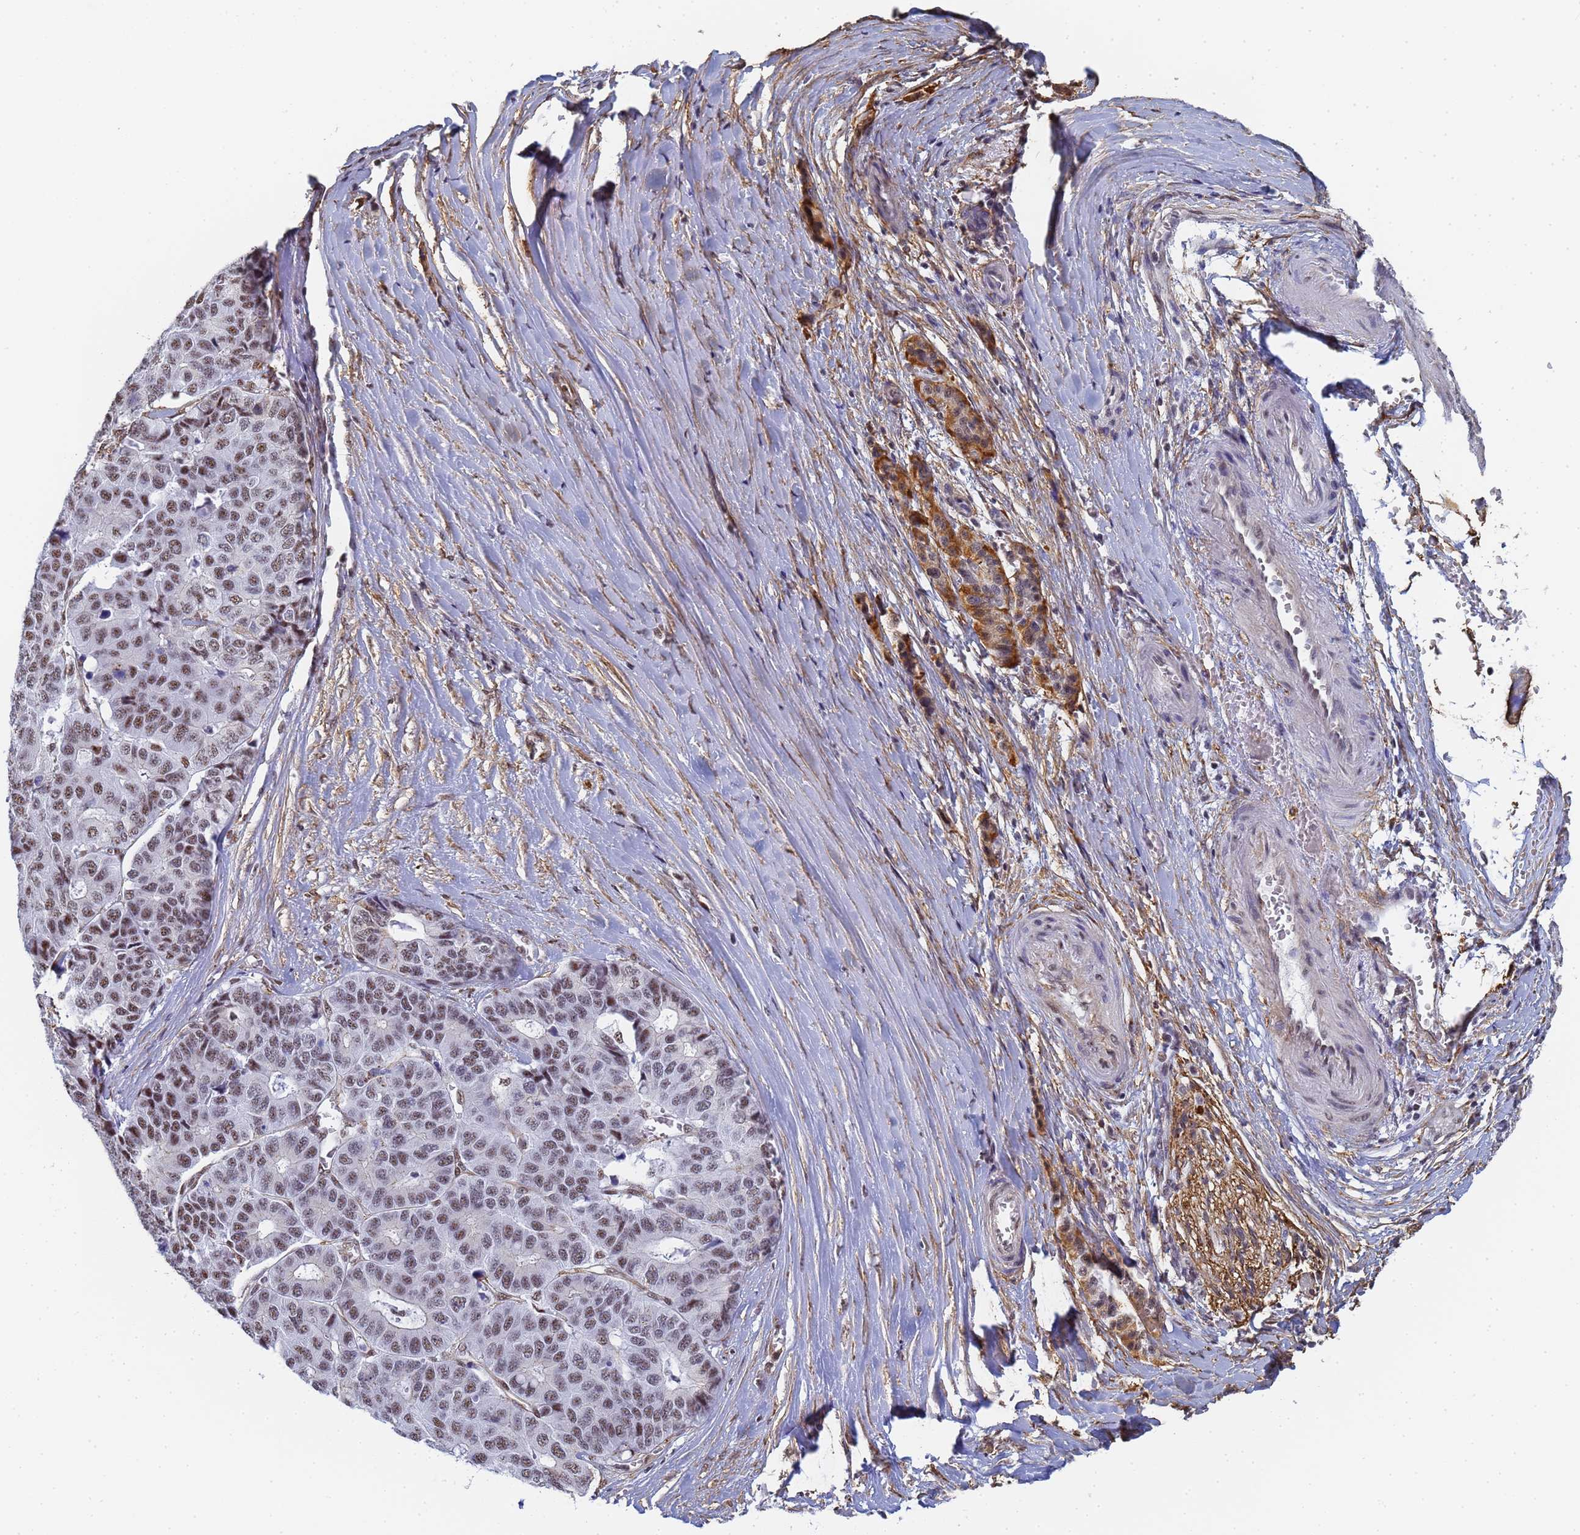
{"staining": {"intensity": "moderate", "quantity": ">75%", "location": "nuclear"}, "tissue": "pancreatic cancer", "cell_type": "Tumor cells", "image_type": "cancer", "snomed": [{"axis": "morphology", "description": "Adenocarcinoma, NOS"}, {"axis": "topography", "description": "Pancreas"}], "caption": "Pancreatic cancer (adenocarcinoma) tissue demonstrates moderate nuclear positivity in approximately >75% of tumor cells", "gene": "PRRT4", "patient": {"sex": "male", "age": 50}}